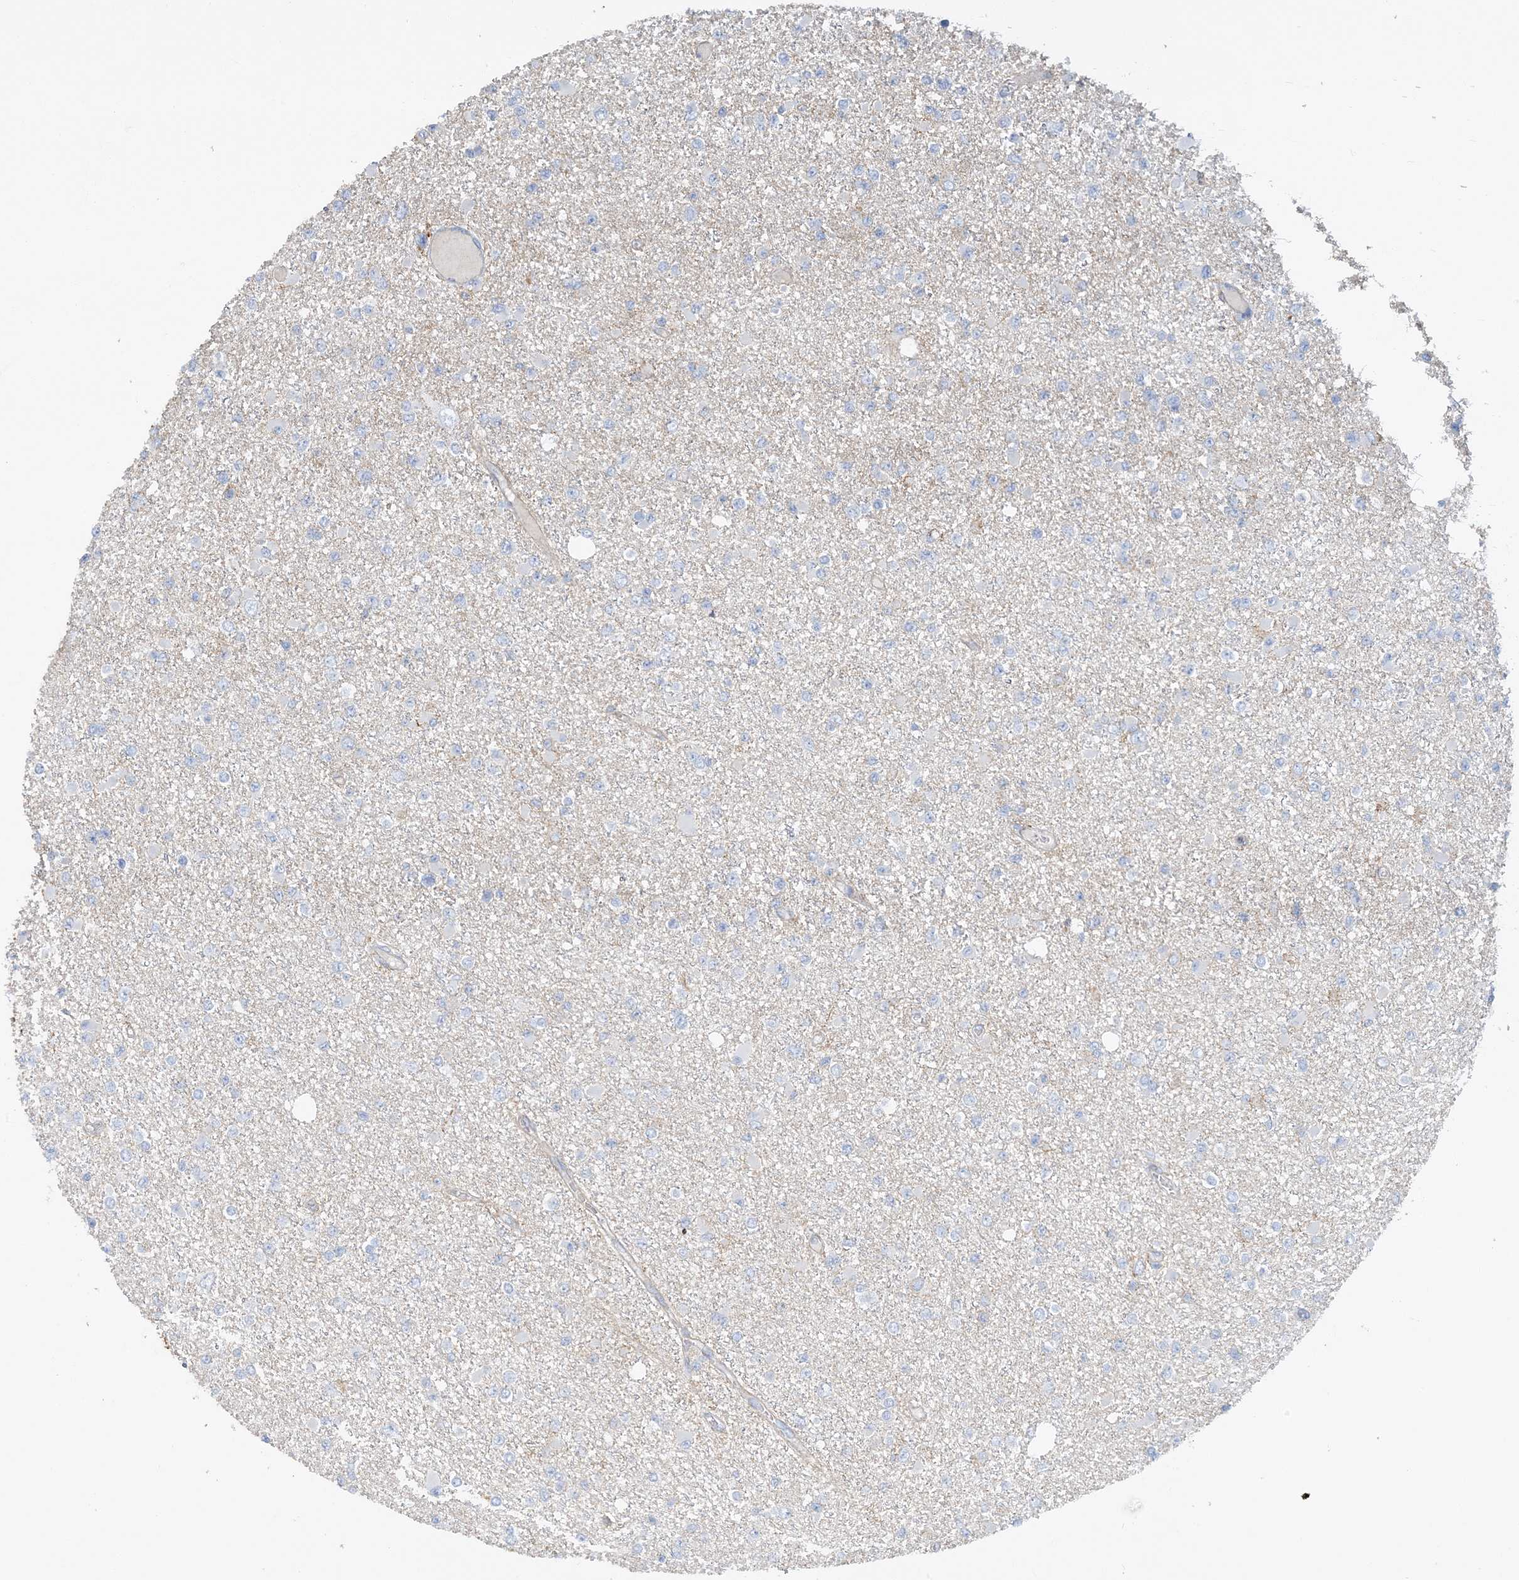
{"staining": {"intensity": "negative", "quantity": "none", "location": "none"}, "tissue": "glioma", "cell_type": "Tumor cells", "image_type": "cancer", "snomed": [{"axis": "morphology", "description": "Glioma, malignant, Low grade"}, {"axis": "topography", "description": "Brain"}], "caption": "Malignant glioma (low-grade) stained for a protein using immunohistochemistry (IHC) reveals no positivity tumor cells.", "gene": "CALHM5", "patient": {"sex": "female", "age": 22}}